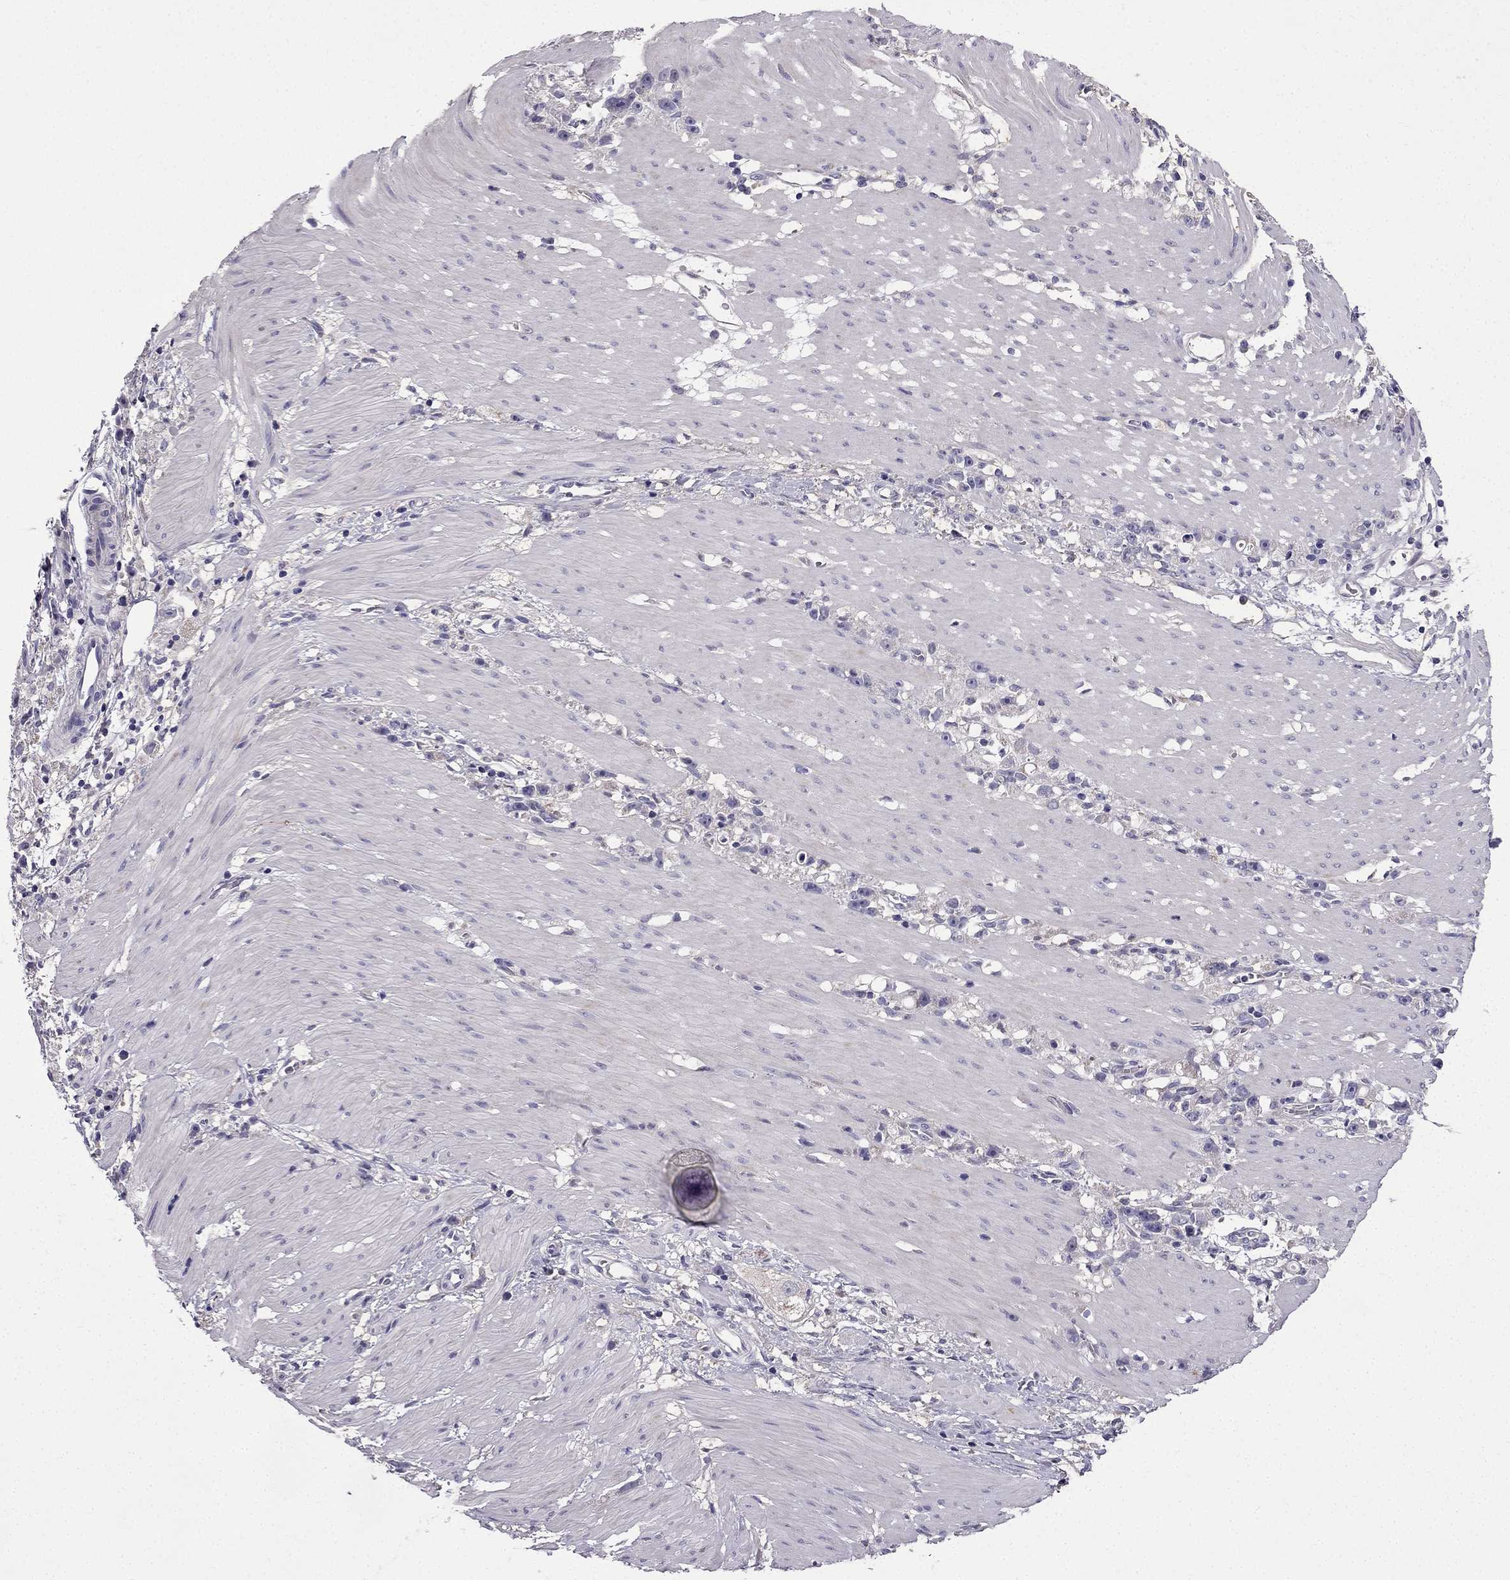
{"staining": {"intensity": "negative", "quantity": "none", "location": "none"}, "tissue": "stomach cancer", "cell_type": "Tumor cells", "image_type": "cancer", "snomed": [{"axis": "morphology", "description": "Adenocarcinoma, NOS"}, {"axis": "topography", "description": "Stomach"}], "caption": "A high-resolution image shows IHC staining of adenocarcinoma (stomach), which exhibits no significant positivity in tumor cells.", "gene": "SLC6A2", "patient": {"sex": "female", "age": 59}}